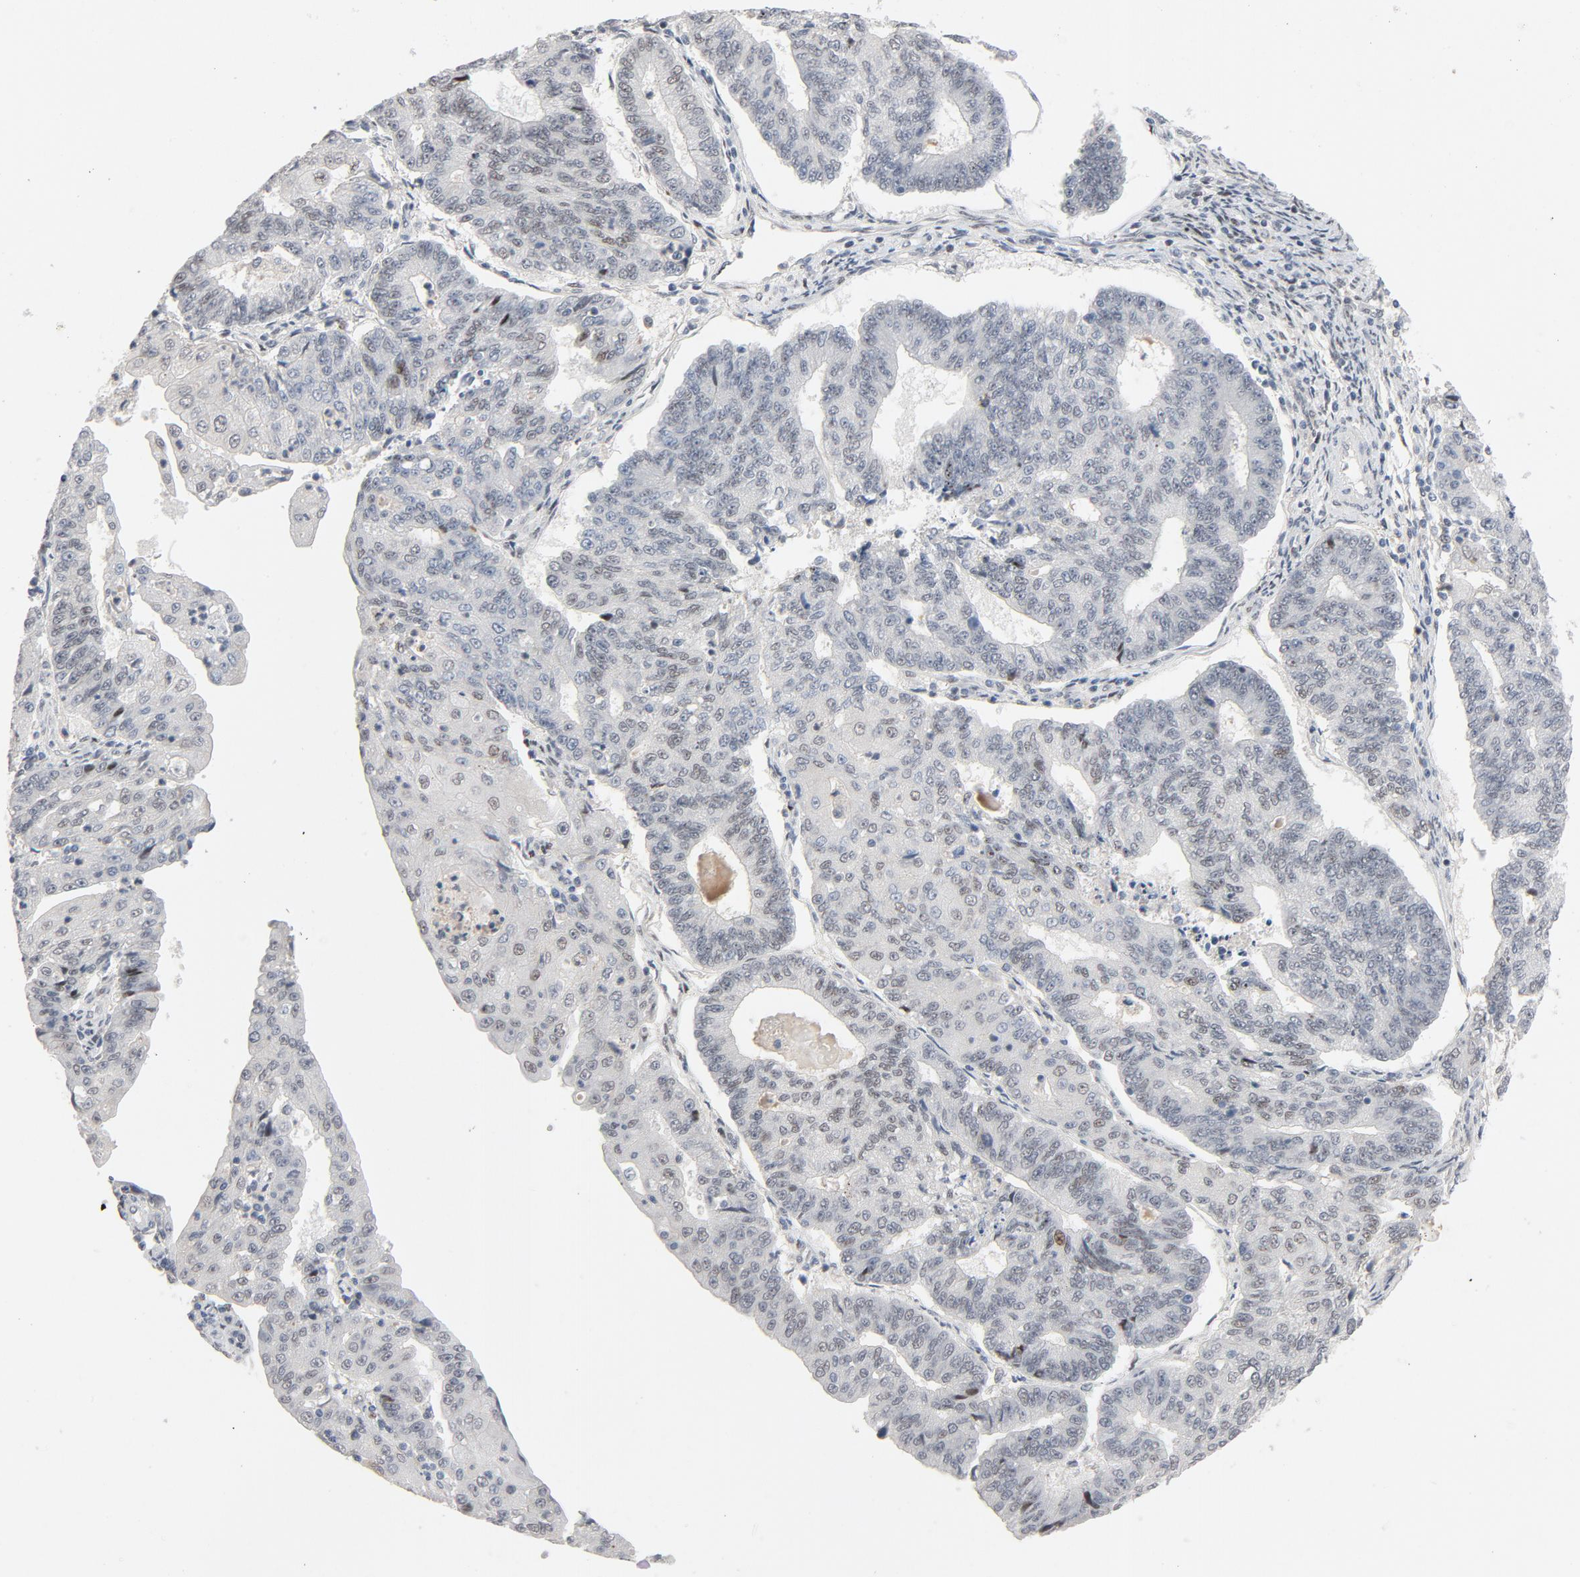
{"staining": {"intensity": "weak", "quantity": "<25%", "location": "cytoplasmic/membranous"}, "tissue": "endometrial cancer", "cell_type": "Tumor cells", "image_type": "cancer", "snomed": [{"axis": "morphology", "description": "Adenocarcinoma, NOS"}, {"axis": "topography", "description": "Endometrium"}], "caption": "High power microscopy image of an immunohistochemistry photomicrograph of endometrial cancer (adenocarcinoma), revealing no significant expression in tumor cells.", "gene": "FSCB", "patient": {"sex": "female", "age": 56}}